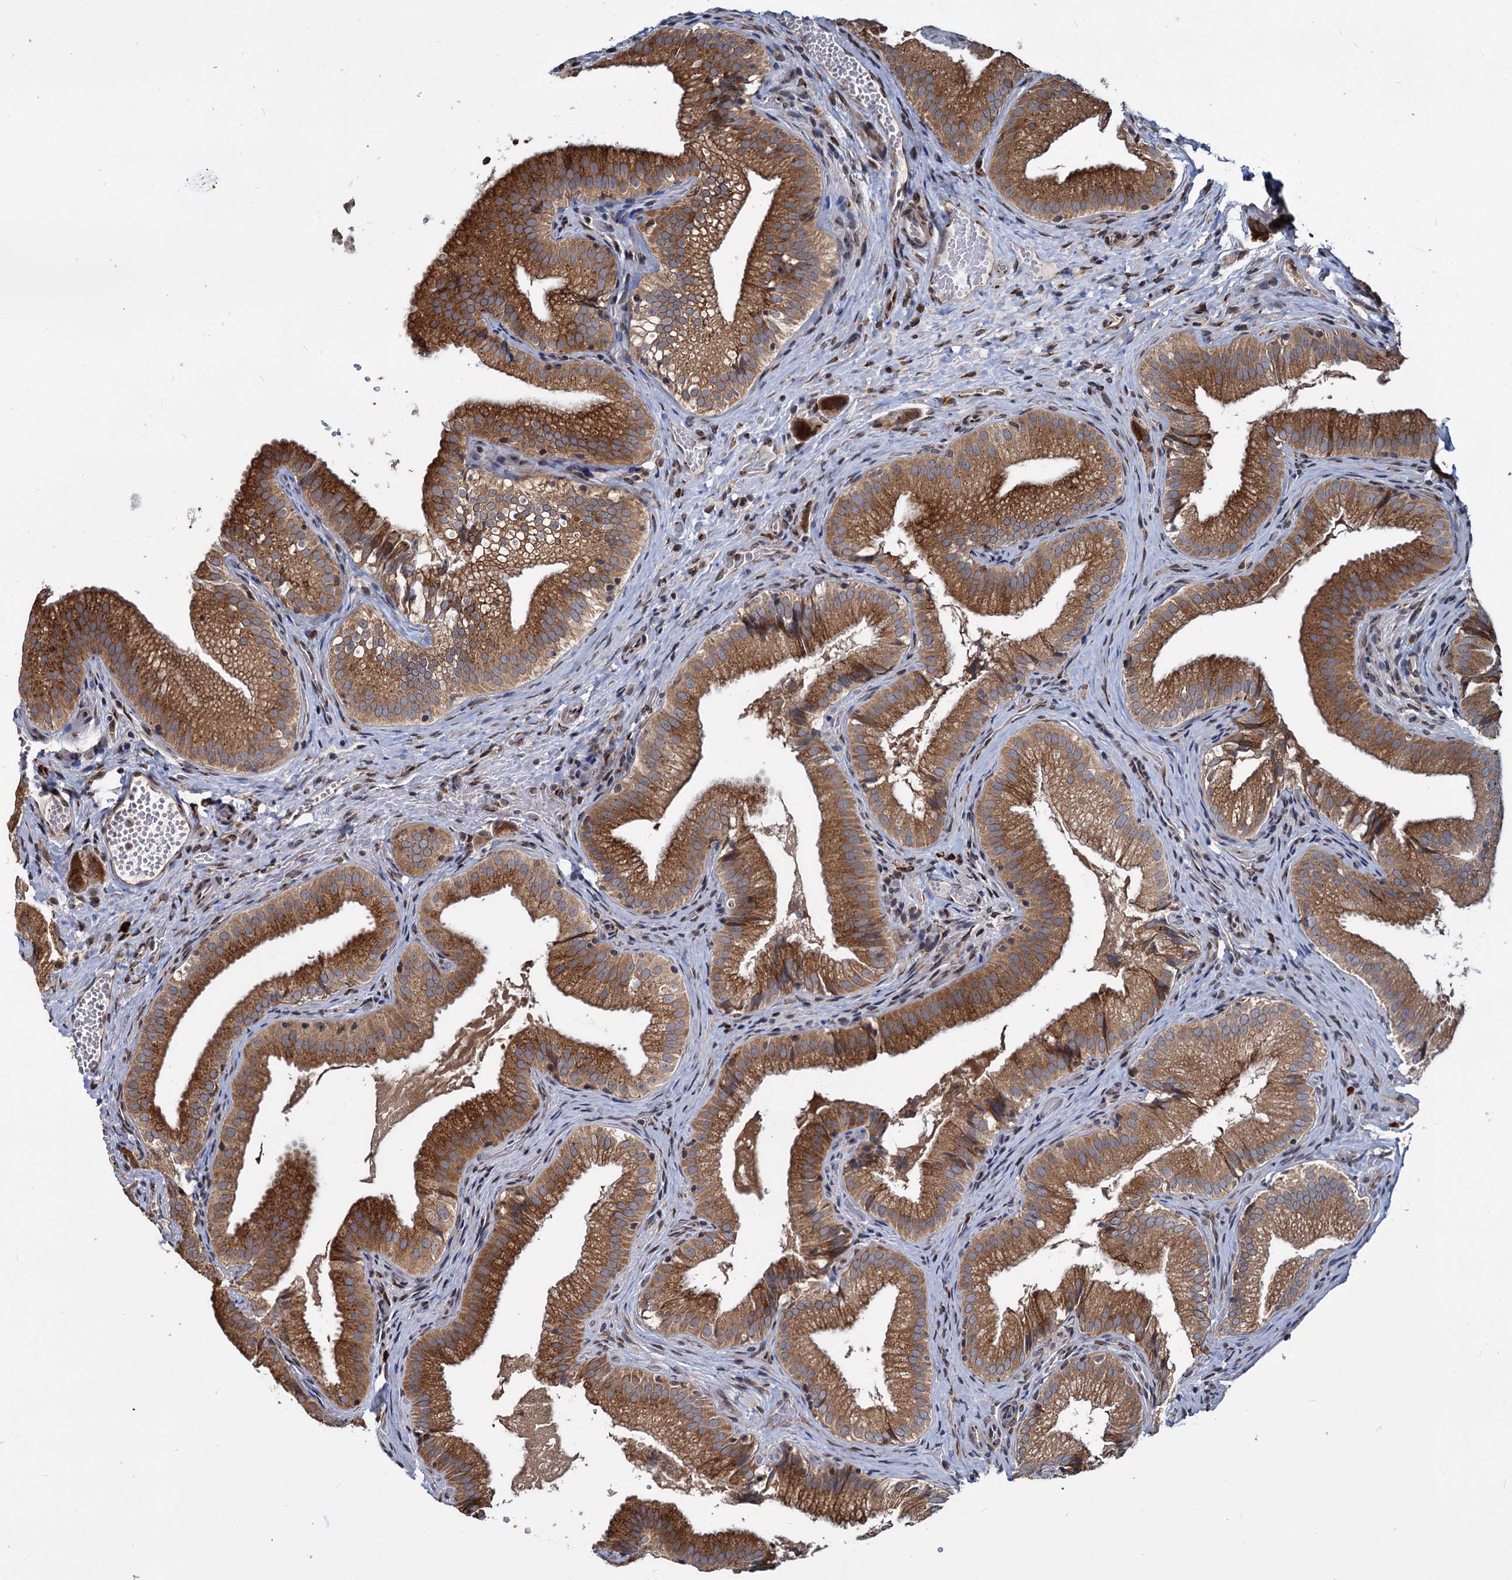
{"staining": {"intensity": "strong", "quantity": ">75%", "location": "cytoplasmic/membranous"}, "tissue": "gallbladder", "cell_type": "Glandular cells", "image_type": "normal", "snomed": [{"axis": "morphology", "description": "Normal tissue, NOS"}, {"axis": "topography", "description": "Gallbladder"}], "caption": "This micrograph exhibits immunohistochemistry (IHC) staining of unremarkable human gallbladder, with high strong cytoplasmic/membranous staining in approximately >75% of glandular cells.", "gene": "SAAL1", "patient": {"sex": "female", "age": 30}}